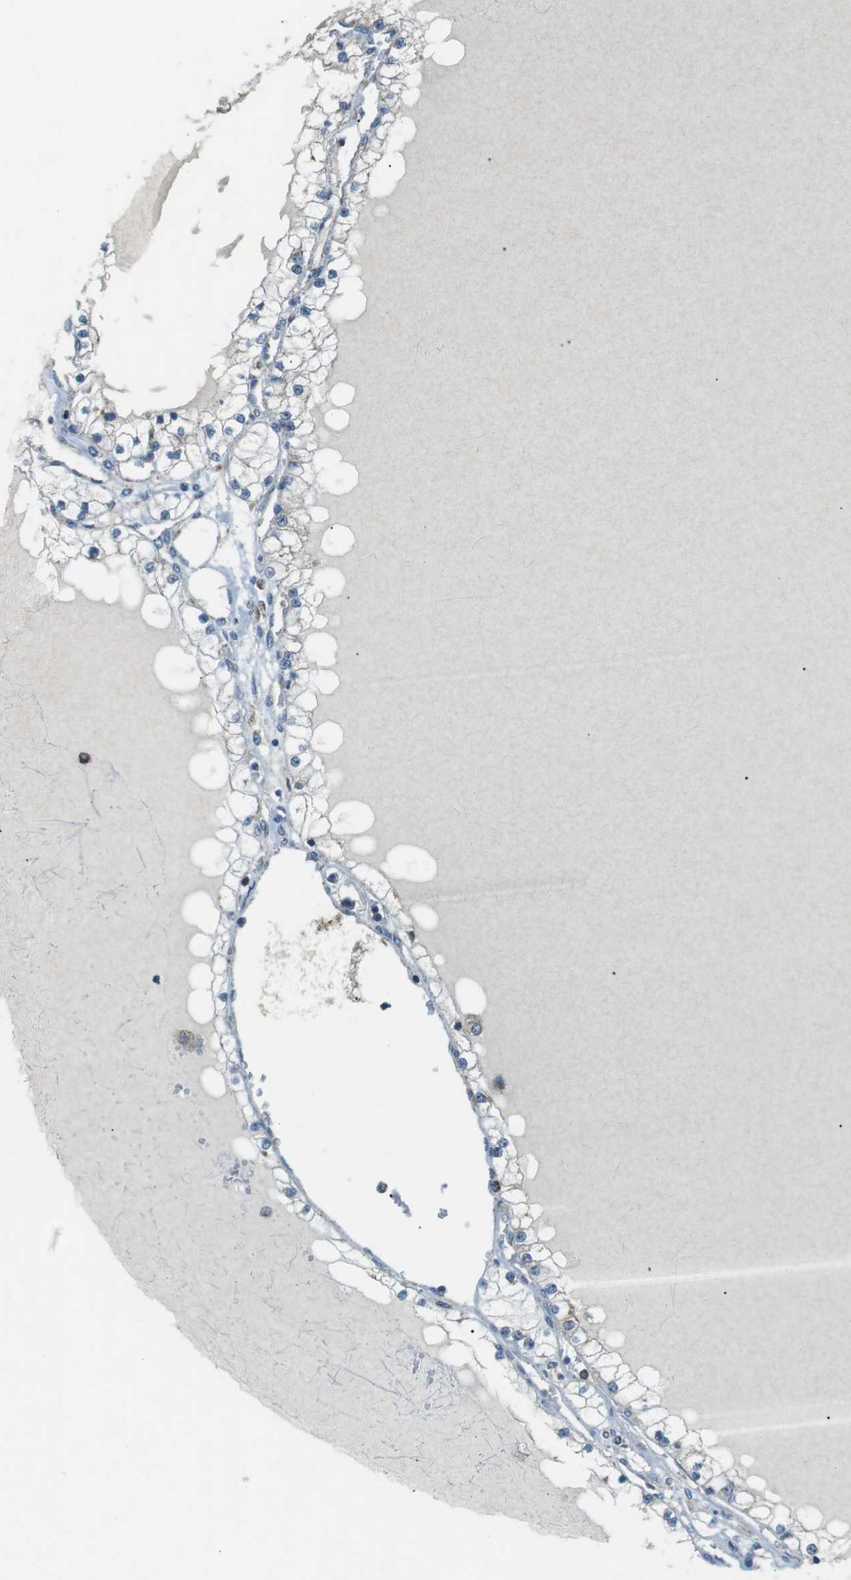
{"staining": {"intensity": "moderate", "quantity": "25%-75%", "location": "cytoplasmic/membranous"}, "tissue": "renal cancer", "cell_type": "Tumor cells", "image_type": "cancer", "snomed": [{"axis": "morphology", "description": "Adenocarcinoma, NOS"}, {"axis": "topography", "description": "Kidney"}], "caption": "Renal cancer was stained to show a protein in brown. There is medium levels of moderate cytoplasmic/membranous staining in approximately 25%-75% of tumor cells.", "gene": "BACE1", "patient": {"sex": "male", "age": 68}}